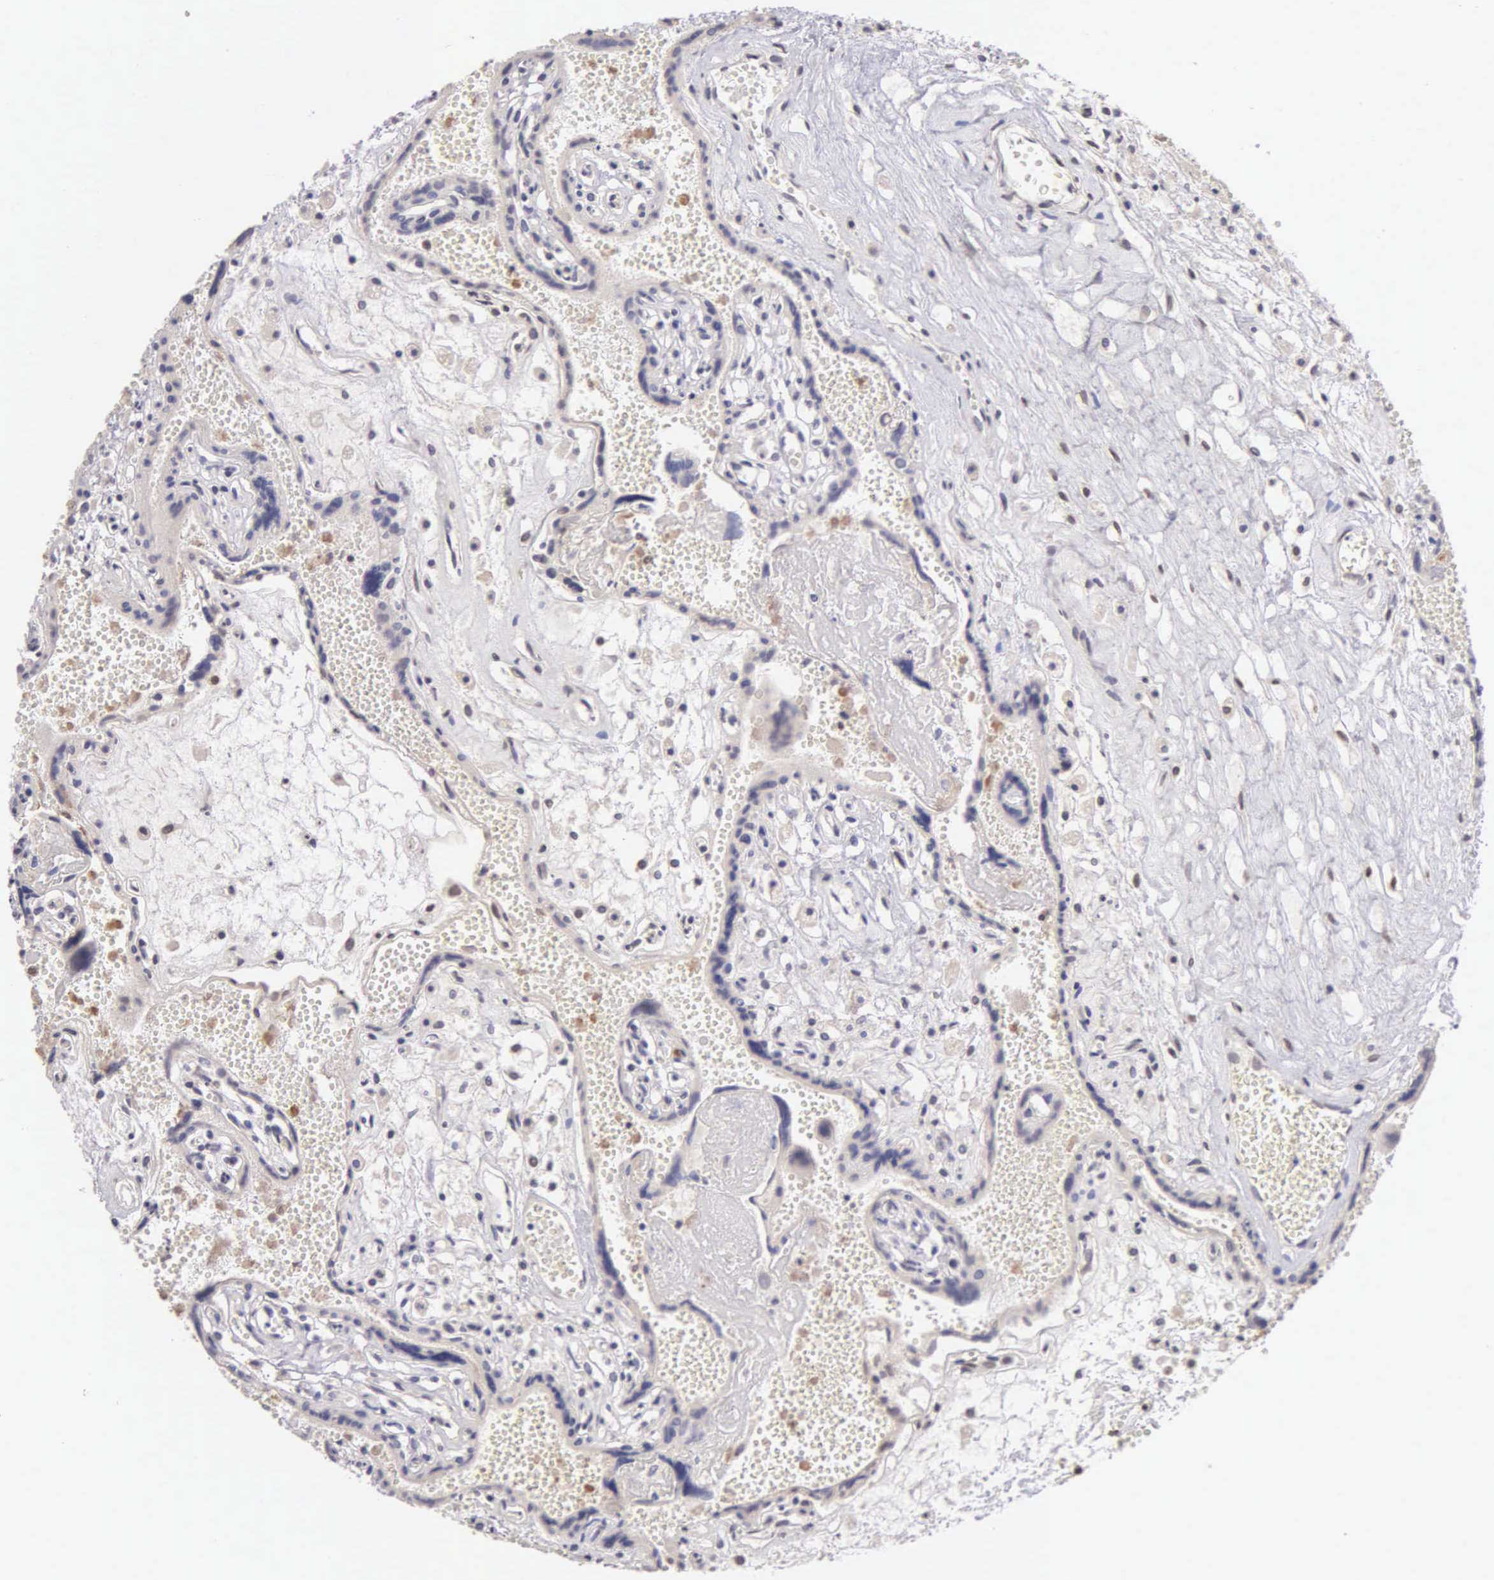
{"staining": {"intensity": "negative", "quantity": "none", "location": "none"}, "tissue": "placenta", "cell_type": "Decidual cells", "image_type": "normal", "snomed": [{"axis": "morphology", "description": "Normal tissue, NOS"}, {"axis": "topography", "description": "Placenta"}], "caption": "Histopathology image shows no protein staining in decidual cells of unremarkable placenta. (DAB (3,3'-diaminobenzidine) immunohistochemistry with hematoxylin counter stain).", "gene": "BRD1", "patient": {"sex": "female", "age": 40}}